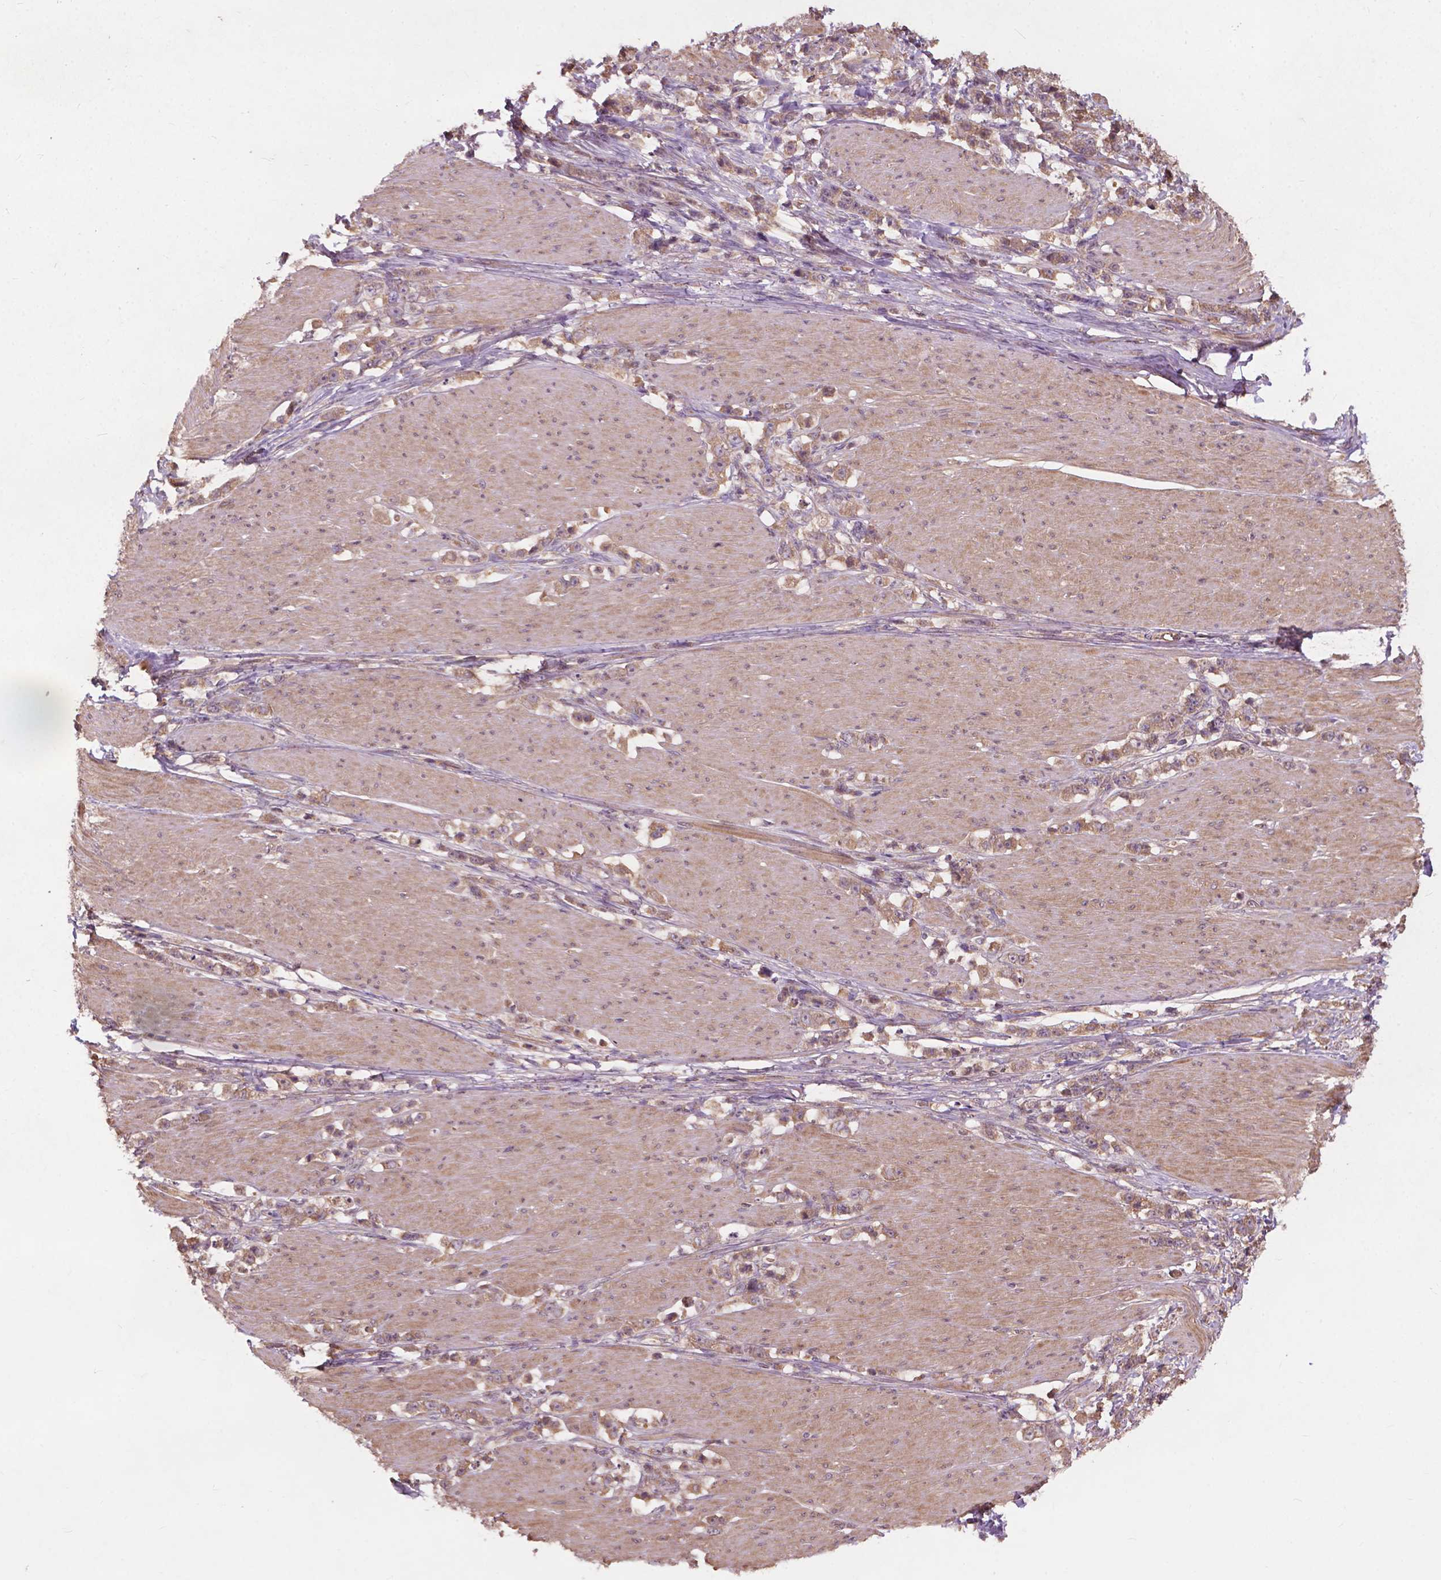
{"staining": {"intensity": "weak", "quantity": ">75%", "location": "cytoplasmic/membranous"}, "tissue": "stomach cancer", "cell_type": "Tumor cells", "image_type": "cancer", "snomed": [{"axis": "morphology", "description": "Adenocarcinoma, NOS"}, {"axis": "topography", "description": "Stomach, lower"}], "caption": "A brown stain shows weak cytoplasmic/membranous staining of a protein in human stomach cancer tumor cells.", "gene": "CDC42BPA", "patient": {"sex": "male", "age": 88}}